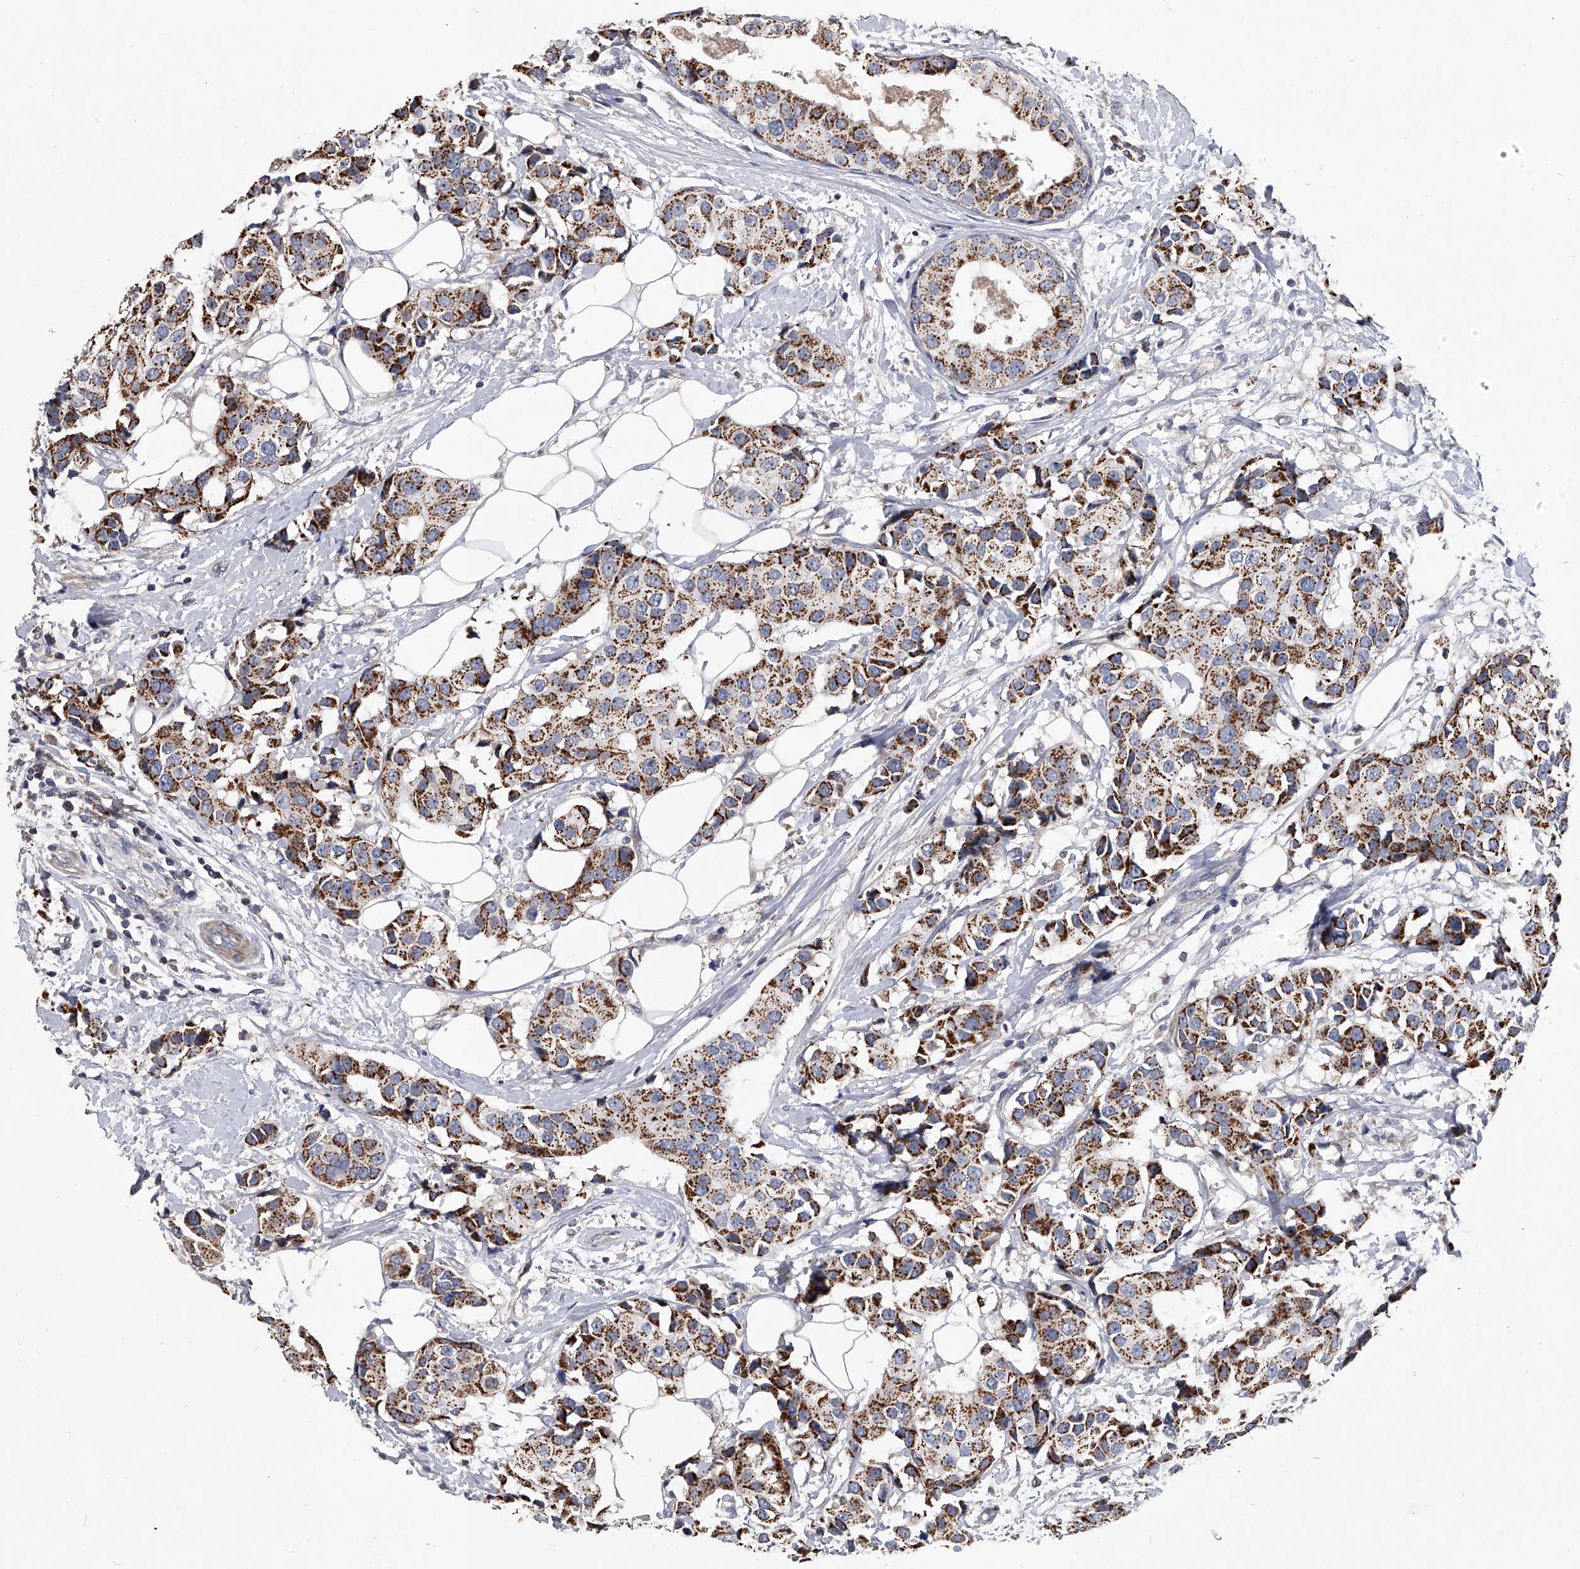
{"staining": {"intensity": "strong", "quantity": ">75%", "location": "cytoplasmic/membranous"}, "tissue": "breast cancer", "cell_type": "Tumor cells", "image_type": "cancer", "snomed": [{"axis": "morphology", "description": "Normal tissue, NOS"}, {"axis": "morphology", "description": "Duct carcinoma"}, {"axis": "topography", "description": "Breast"}], "caption": "Immunohistochemical staining of infiltrating ductal carcinoma (breast) demonstrates high levels of strong cytoplasmic/membranous protein staining in about >75% of tumor cells. The staining is performed using DAB brown chromogen to label protein expression. The nuclei are counter-stained blue using hematoxylin.", "gene": "NRP1", "patient": {"sex": "female", "age": 39}}